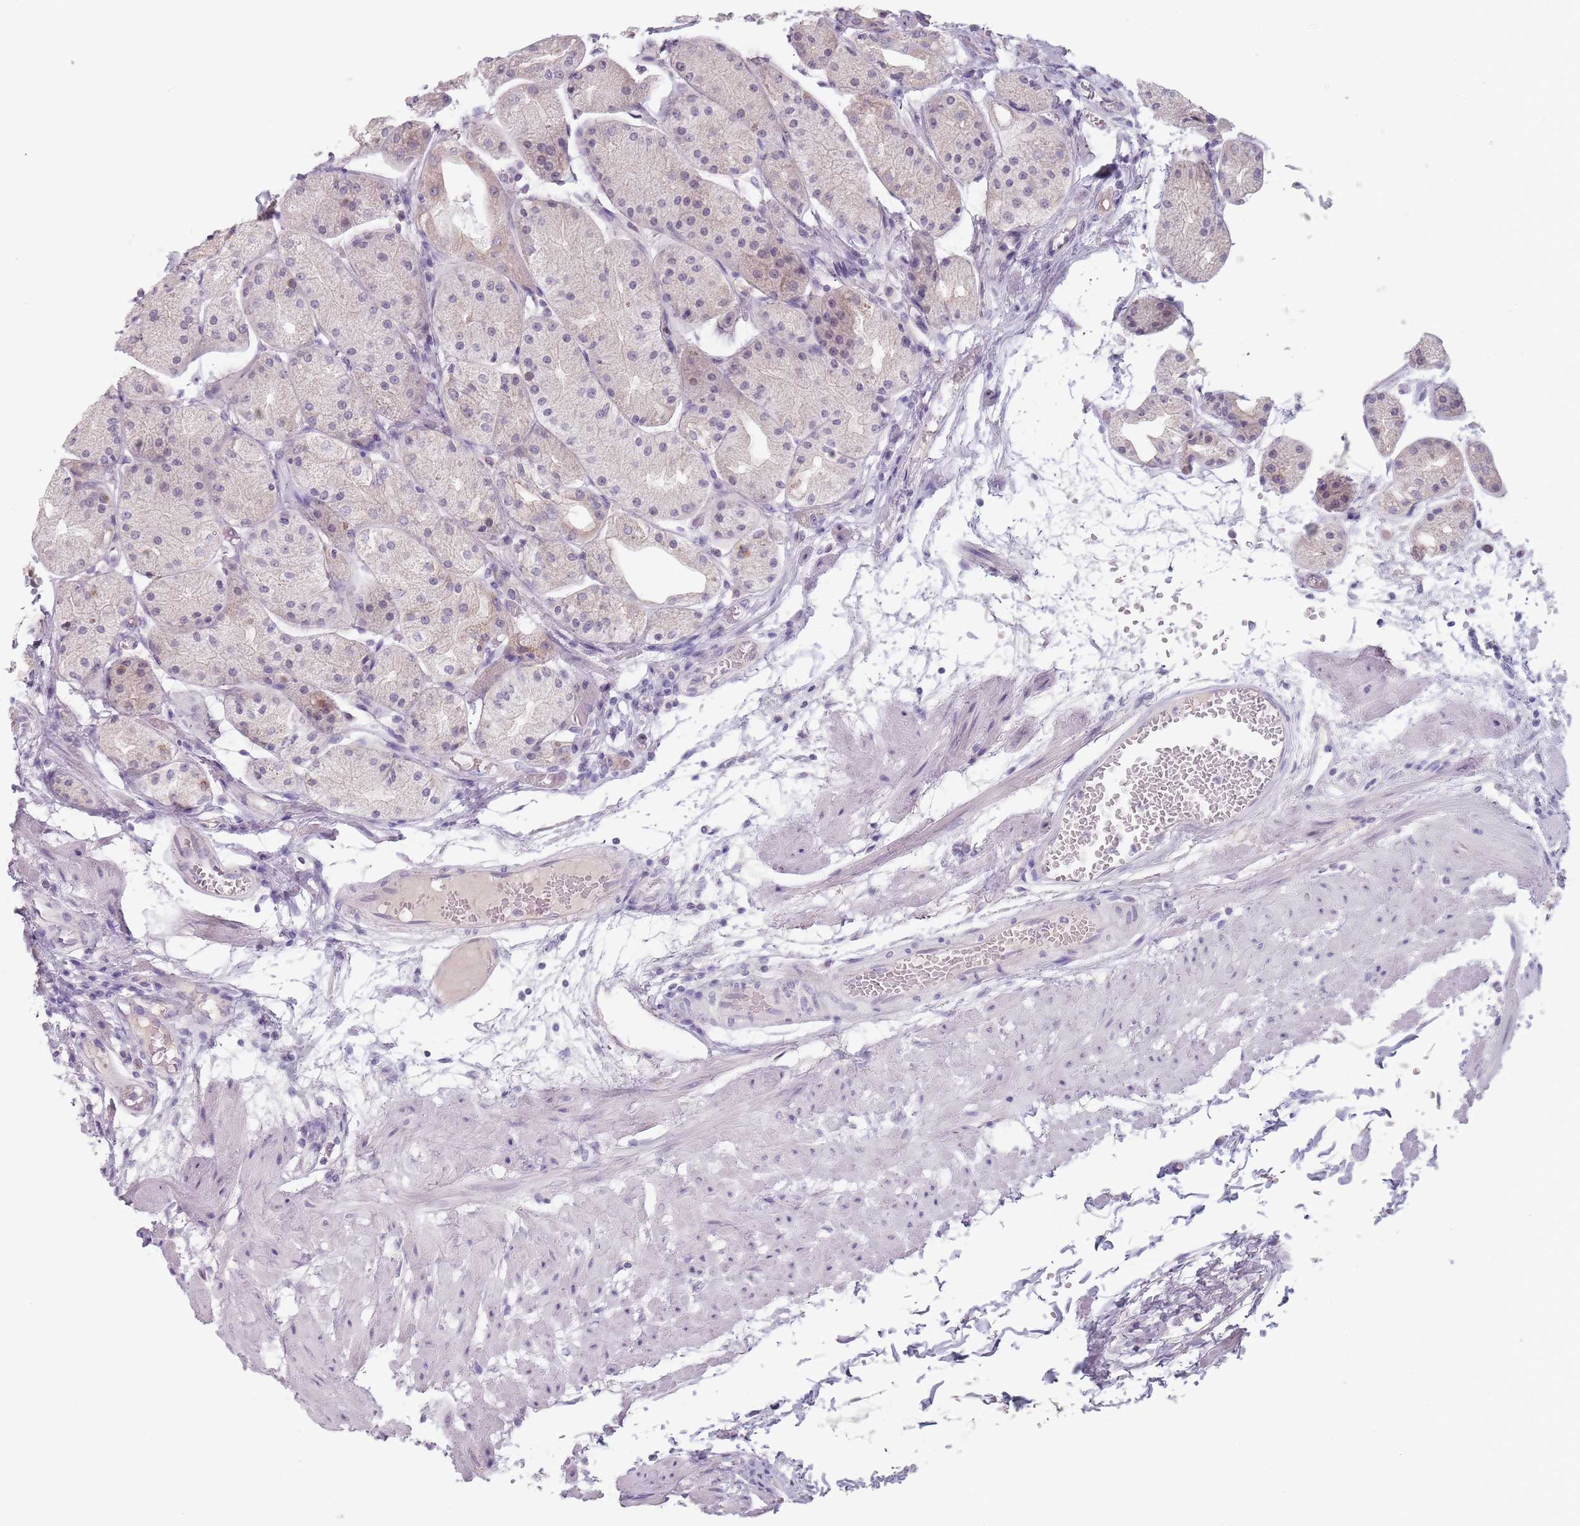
{"staining": {"intensity": "weak", "quantity": "<25%", "location": "nuclear"}, "tissue": "stomach", "cell_type": "Glandular cells", "image_type": "normal", "snomed": [{"axis": "morphology", "description": "Normal tissue, NOS"}, {"axis": "topography", "description": "Stomach, upper"}], "caption": "Stomach was stained to show a protein in brown. There is no significant expression in glandular cells. Brightfield microscopy of immunohistochemistry stained with DAB (3,3'-diaminobenzidine) (brown) and hematoxylin (blue), captured at high magnification.", "gene": "CEP19", "patient": {"sex": "male", "age": 72}}